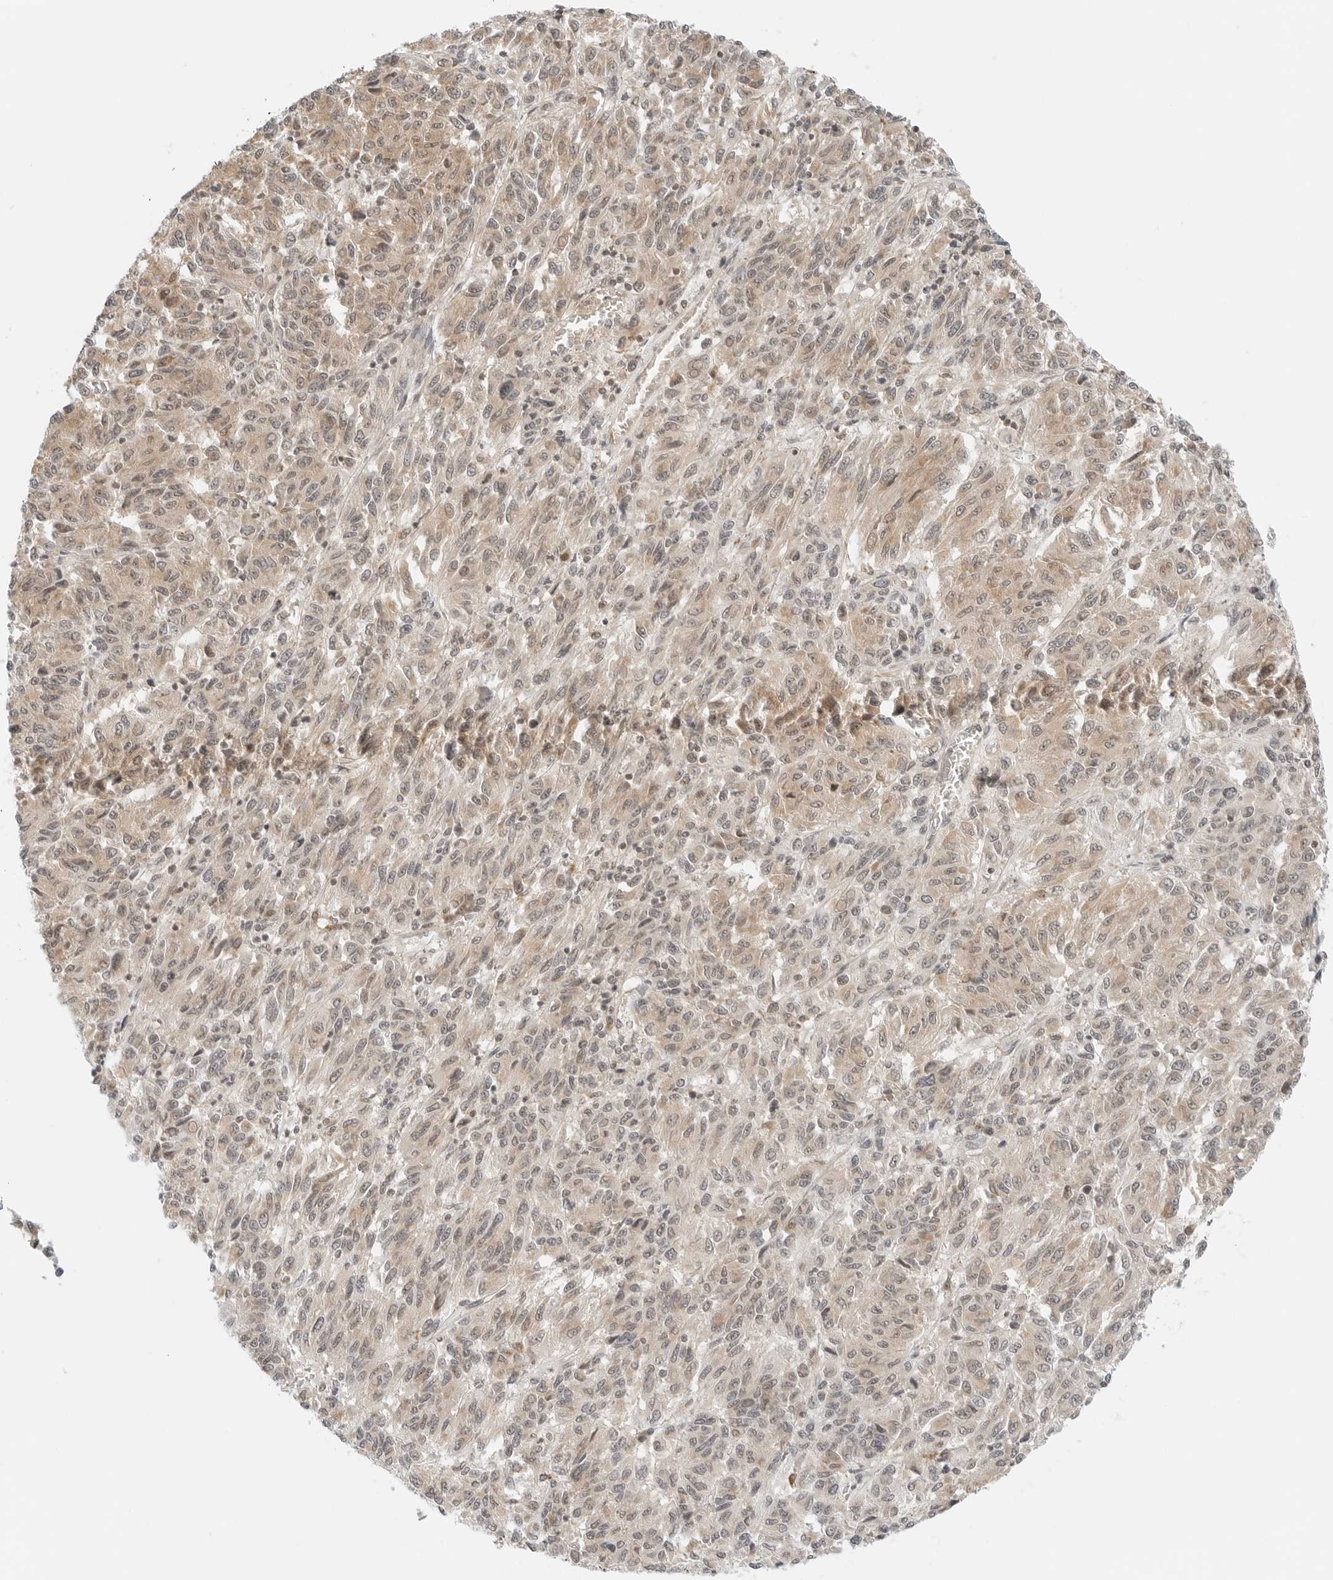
{"staining": {"intensity": "weak", "quantity": ">75%", "location": "cytoplasmic/membranous,nuclear"}, "tissue": "melanoma", "cell_type": "Tumor cells", "image_type": "cancer", "snomed": [{"axis": "morphology", "description": "Malignant melanoma, Metastatic site"}, {"axis": "topography", "description": "Lung"}], "caption": "Protein positivity by immunohistochemistry exhibits weak cytoplasmic/membranous and nuclear positivity in about >75% of tumor cells in melanoma.", "gene": "IQCC", "patient": {"sex": "male", "age": 64}}